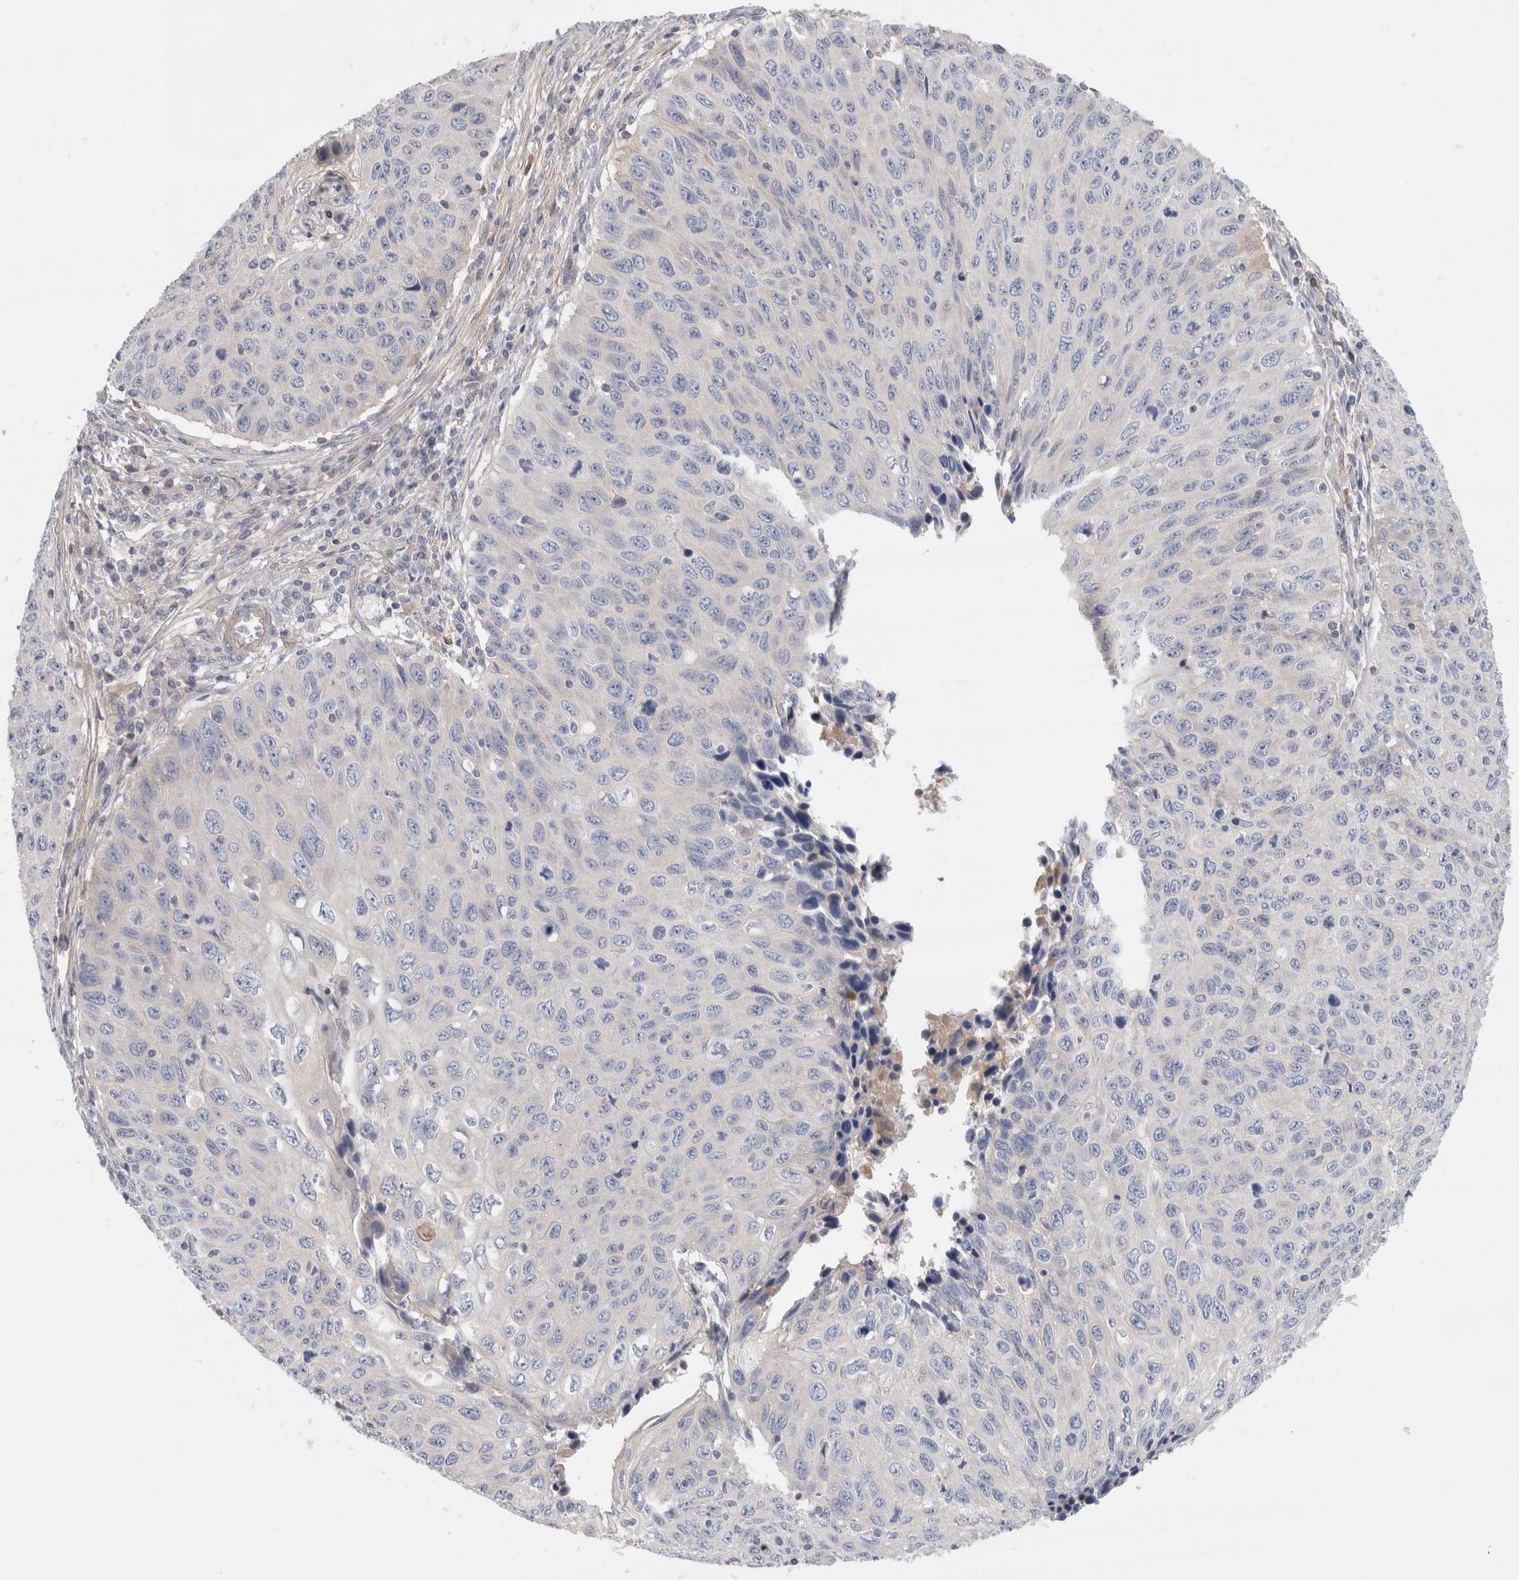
{"staining": {"intensity": "negative", "quantity": "none", "location": "none"}, "tissue": "cervical cancer", "cell_type": "Tumor cells", "image_type": "cancer", "snomed": [{"axis": "morphology", "description": "Squamous cell carcinoma, NOS"}, {"axis": "topography", "description": "Cervix"}], "caption": "This is an immunohistochemistry (IHC) histopathology image of human cervical squamous cell carcinoma. There is no expression in tumor cells.", "gene": "CFI", "patient": {"sex": "female", "age": 53}}